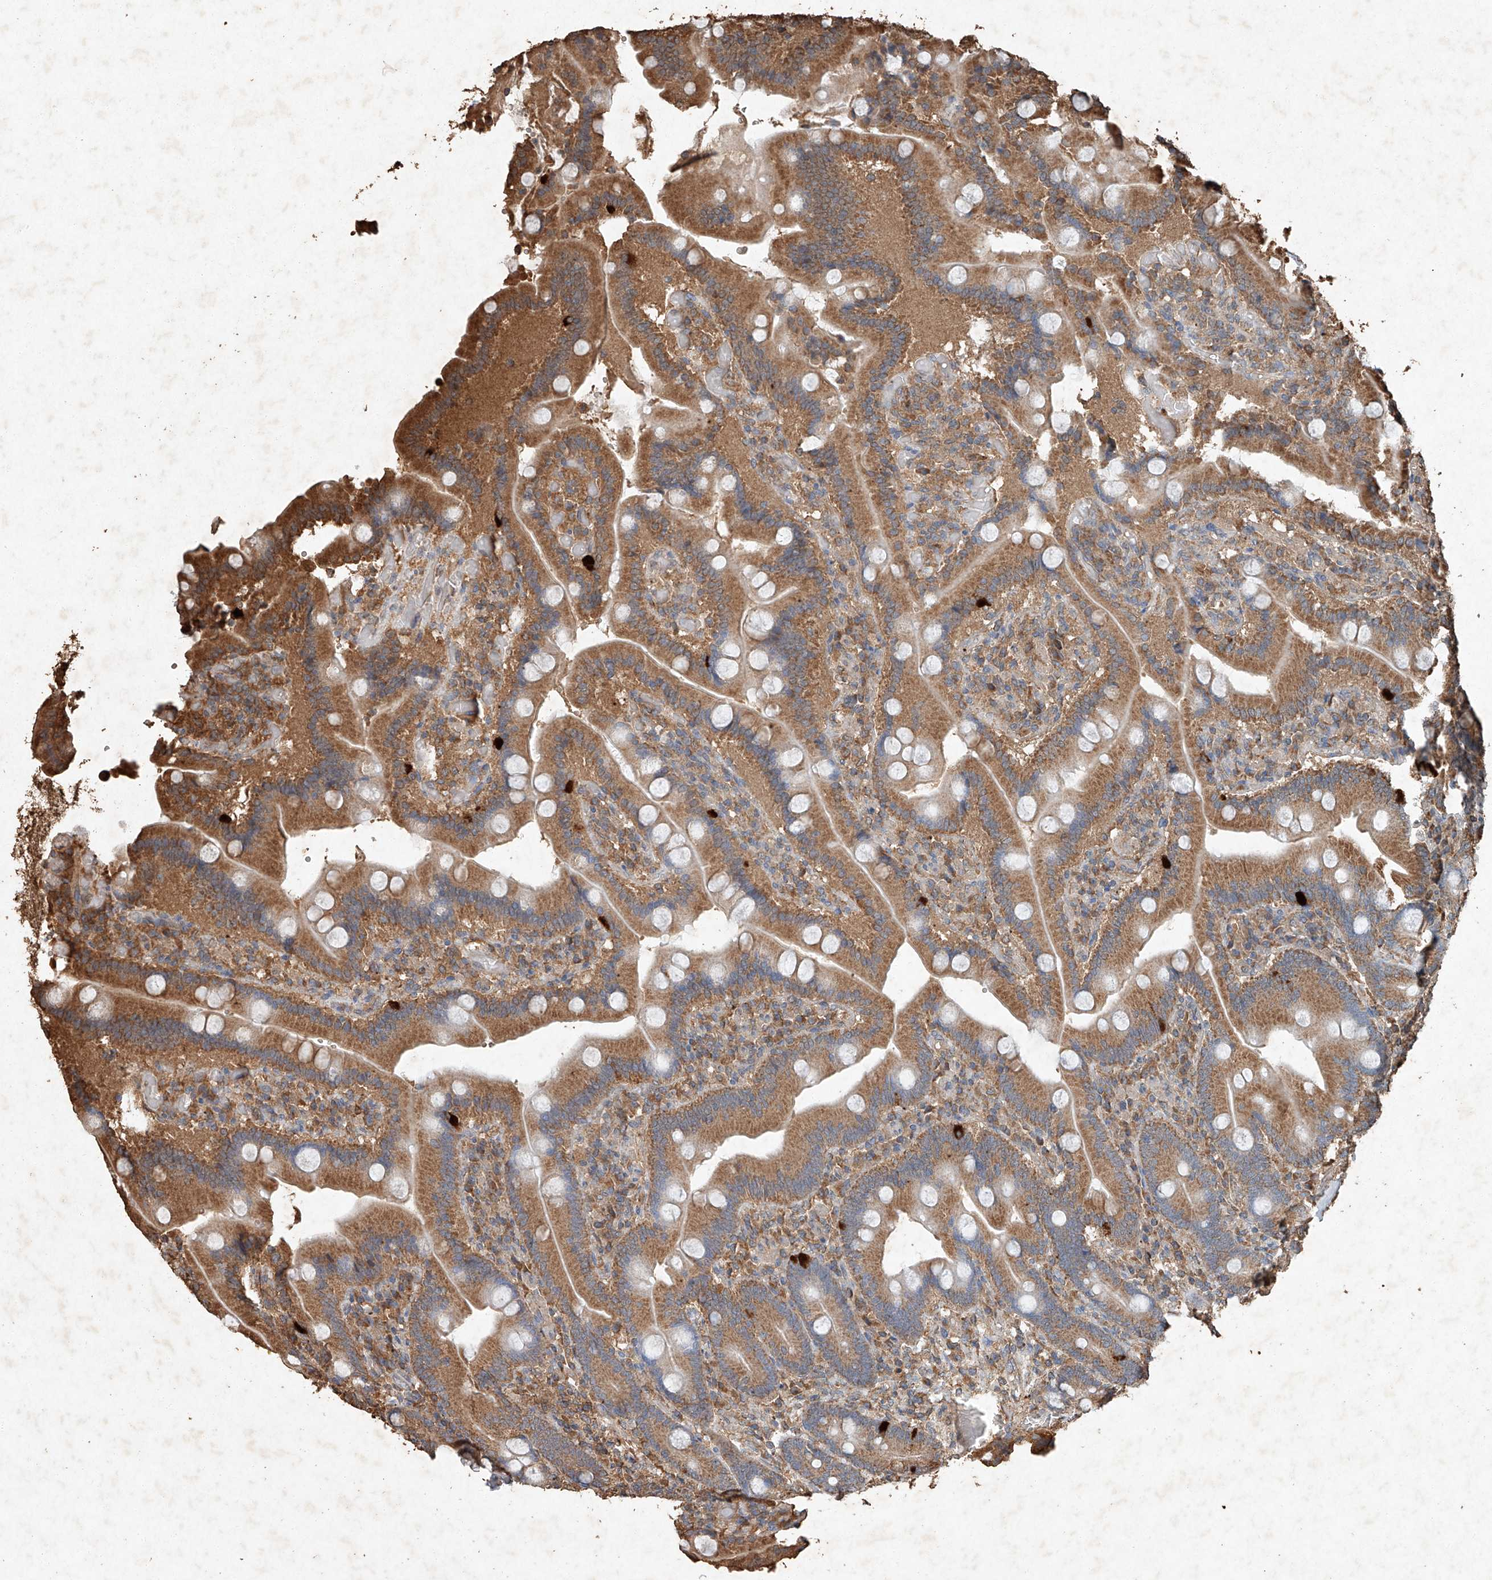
{"staining": {"intensity": "moderate", "quantity": ">75%", "location": "cytoplasmic/membranous"}, "tissue": "duodenum", "cell_type": "Glandular cells", "image_type": "normal", "snomed": [{"axis": "morphology", "description": "Normal tissue, NOS"}, {"axis": "topography", "description": "Duodenum"}], "caption": "Protein expression by immunohistochemistry (IHC) exhibits moderate cytoplasmic/membranous expression in approximately >75% of glandular cells in normal duodenum.", "gene": "STK3", "patient": {"sex": "female", "age": 62}}